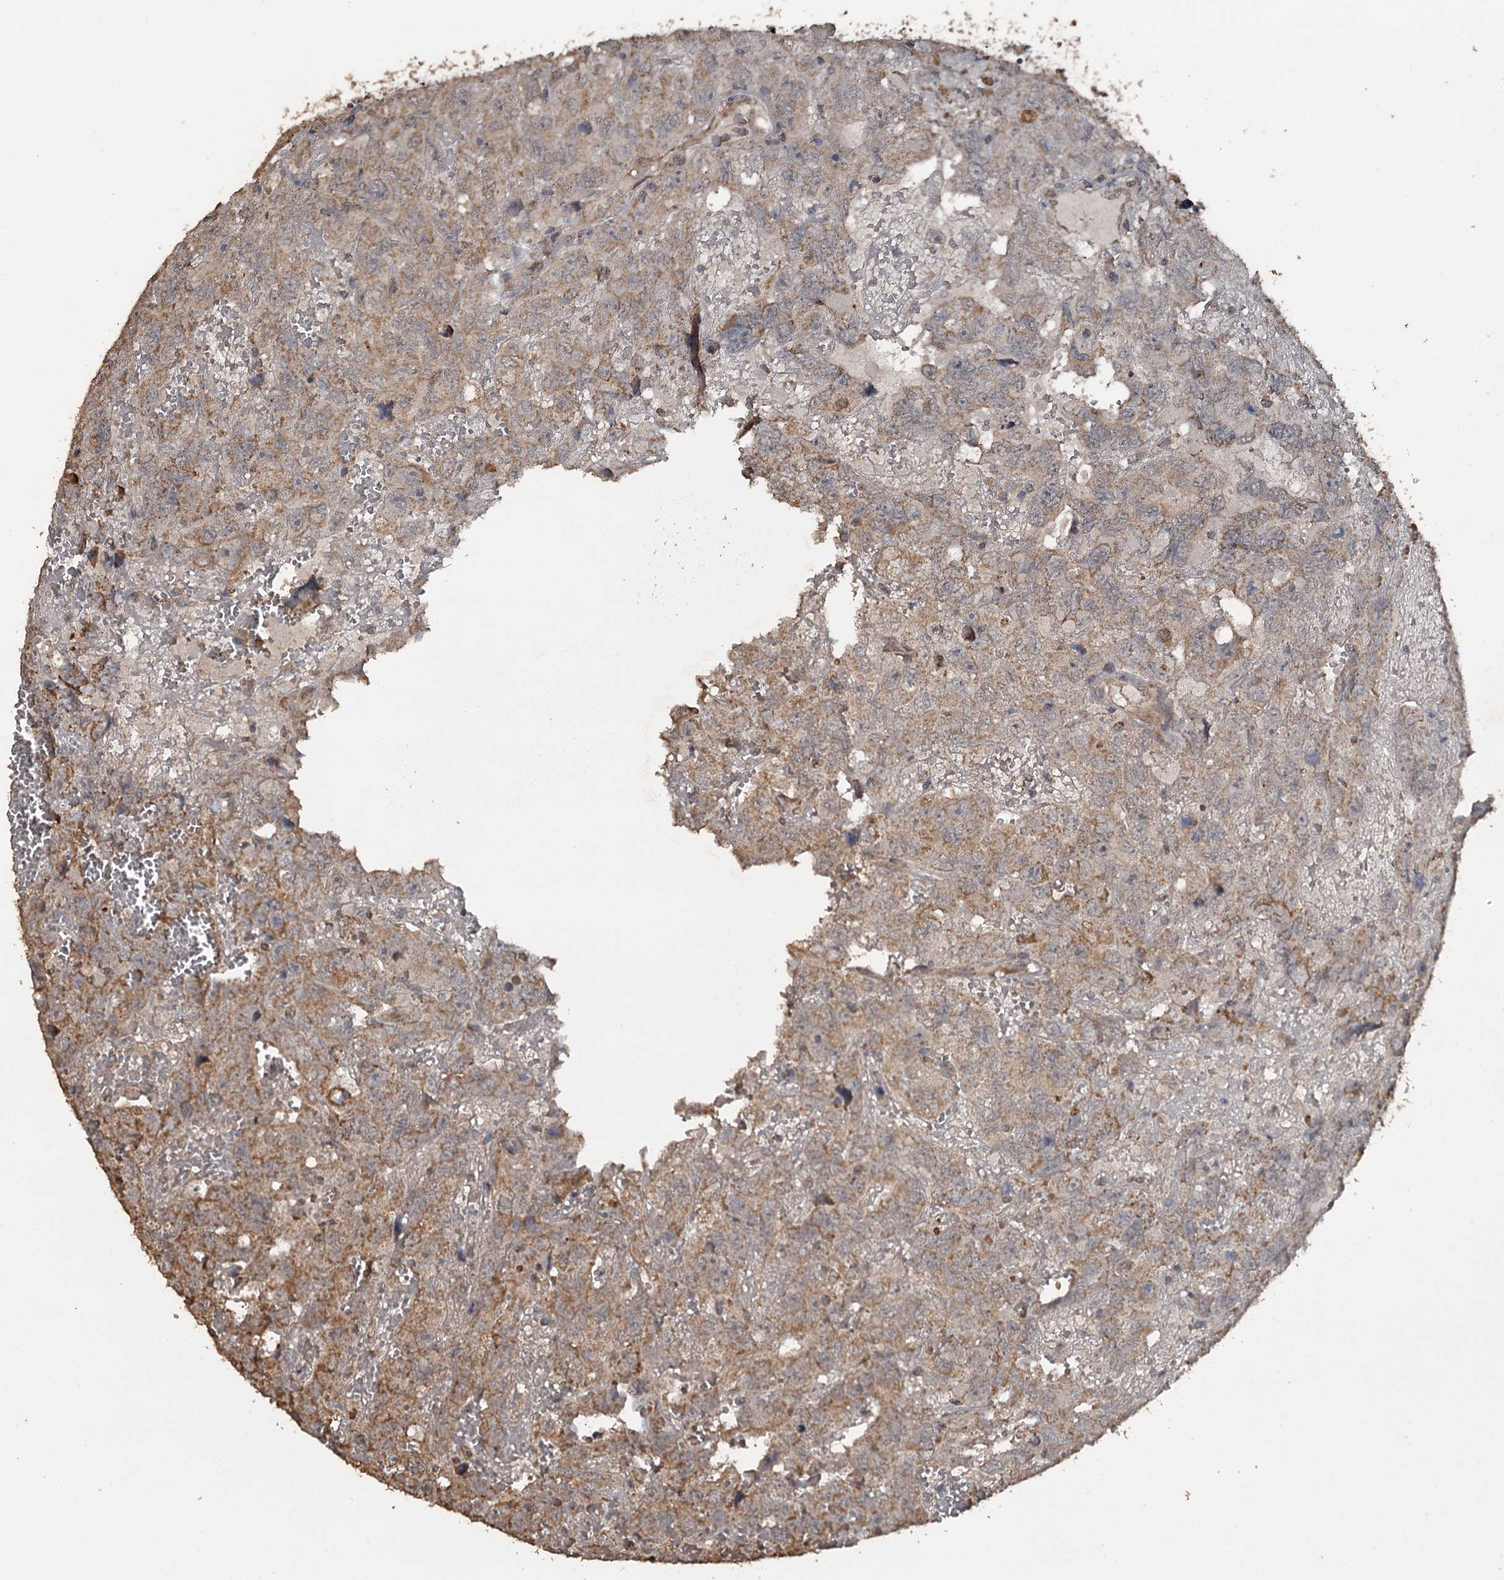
{"staining": {"intensity": "moderate", "quantity": "25%-75%", "location": "cytoplasmic/membranous"}, "tissue": "testis cancer", "cell_type": "Tumor cells", "image_type": "cancer", "snomed": [{"axis": "morphology", "description": "Carcinoma, Embryonal, NOS"}, {"axis": "topography", "description": "Testis"}], "caption": "Immunohistochemistry staining of testis cancer (embryonal carcinoma), which displays medium levels of moderate cytoplasmic/membranous positivity in approximately 25%-75% of tumor cells indicating moderate cytoplasmic/membranous protein staining. The staining was performed using DAB (3,3'-diaminobenzidine) (brown) for protein detection and nuclei were counterstained in hematoxylin (blue).", "gene": "WIPI1", "patient": {"sex": "male", "age": 45}}